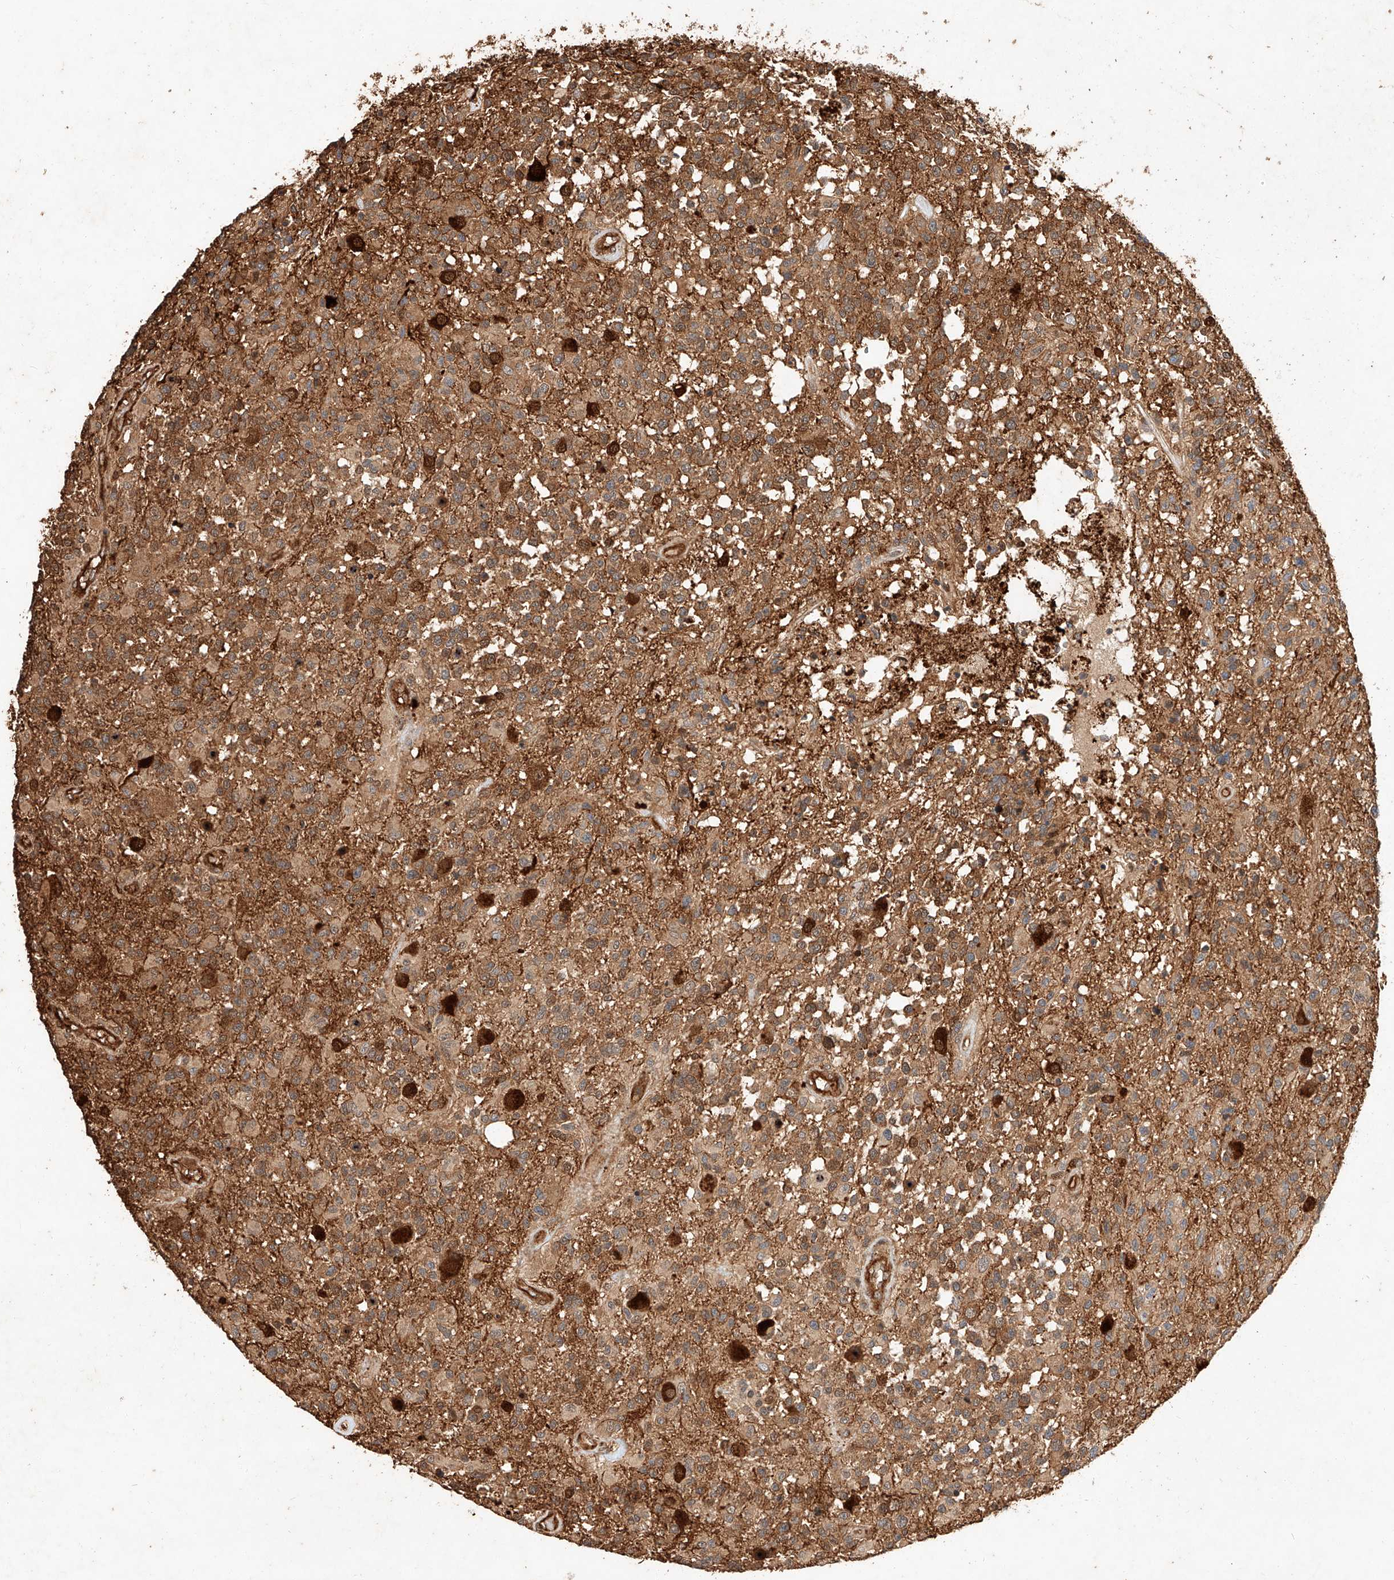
{"staining": {"intensity": "moderate", "quantity": ">75%", "location": "cytoplasmic/membranous"}, "tissue": "glioma", "cell_type": "Tumor cells", "image_type": "cancer", "snomed": [{"axis": "morphology", "description": "Glioma, malignant, High grade"}, {"axis": "morphology", "description": "Glioblastoma, NOS"}, {"axis": "topography", "description": "Brain"}], "caption": "An immunohistochemistry histopathology image of tumor tissue is shown. Protein staining in brown labels moderate cytoplasmic/membranous positivity in glioma within tumor cells.", "gene": "GHDC", "patient": {"sex": "male", "age": 60}}